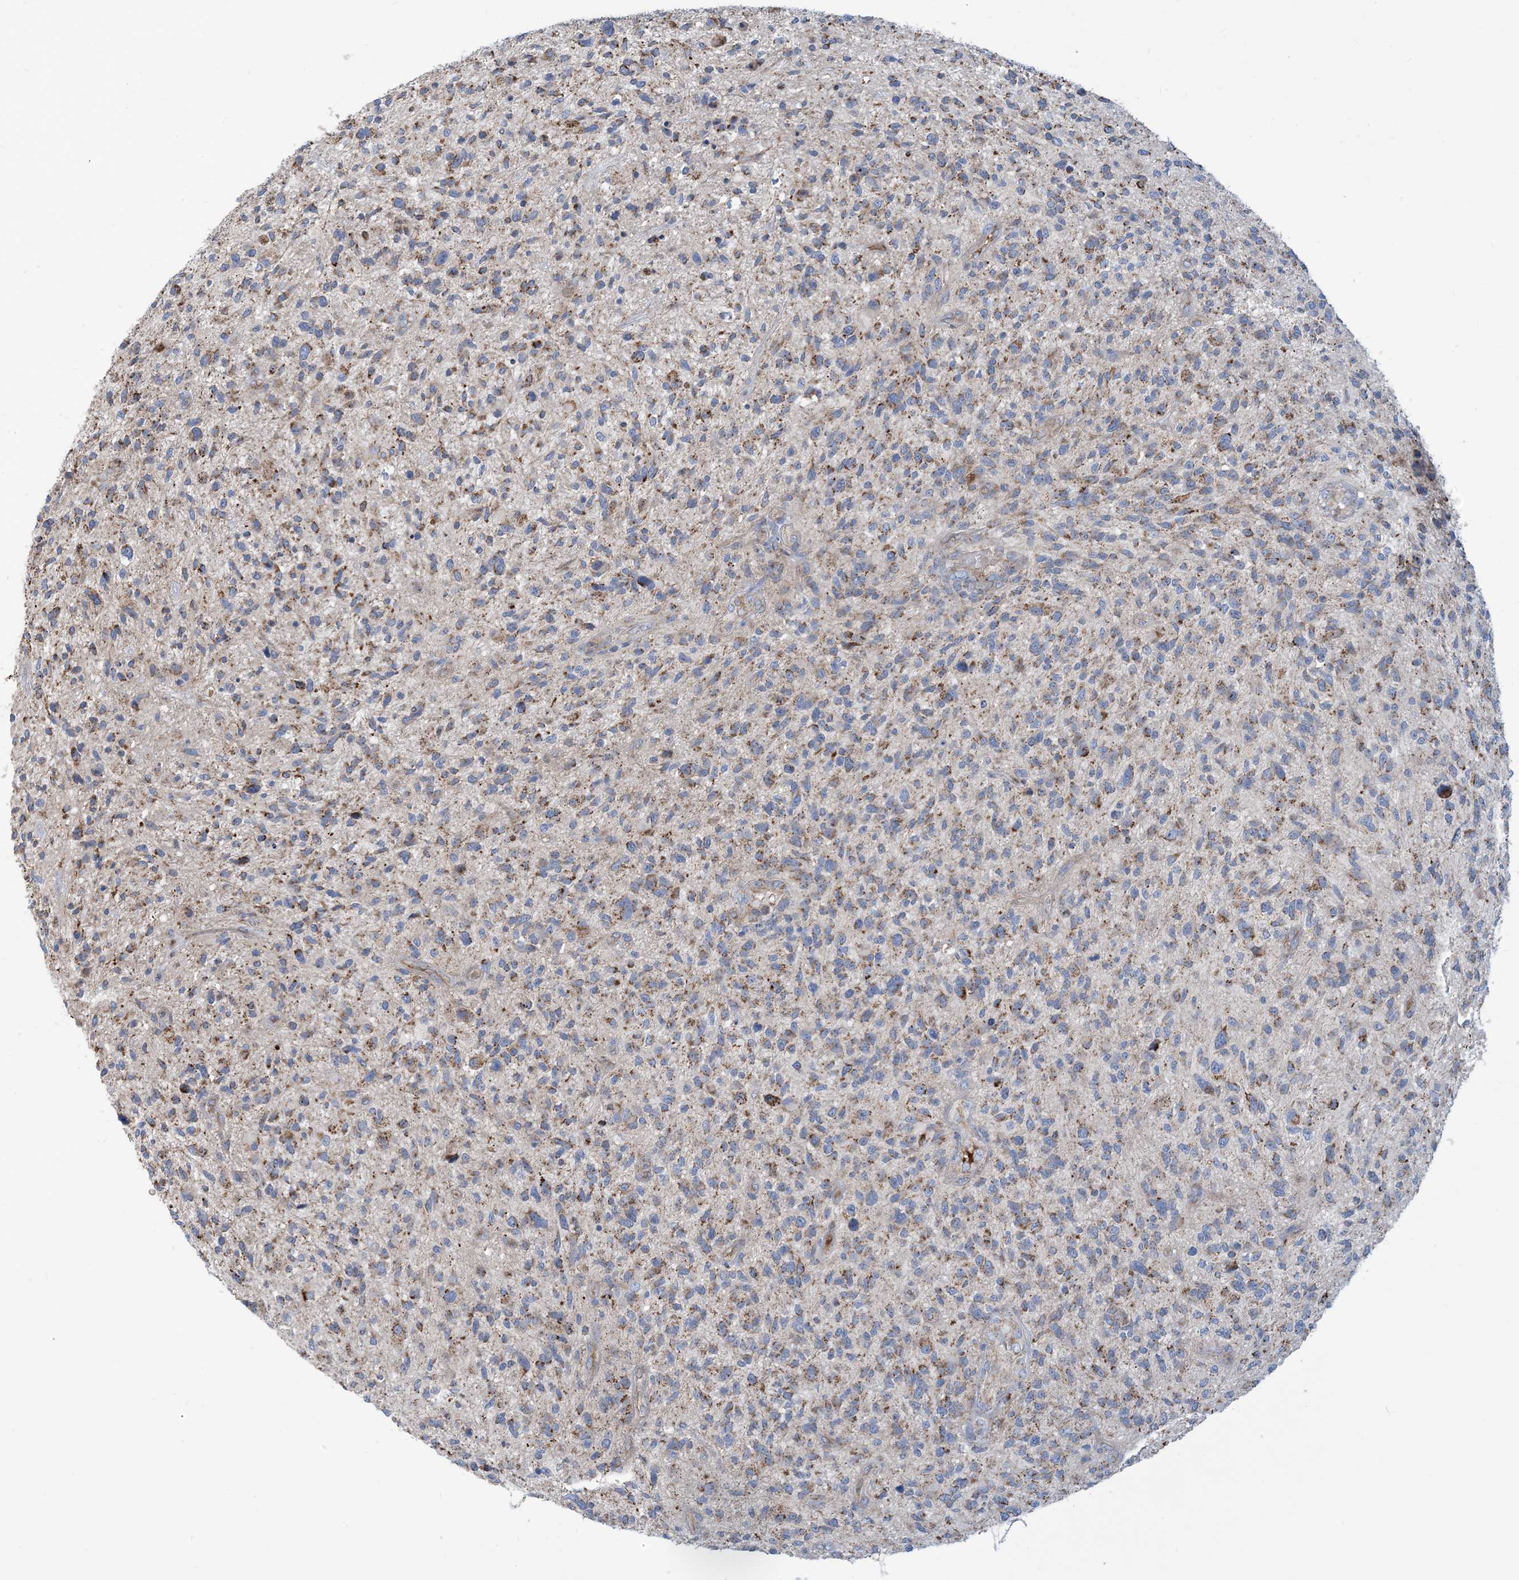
{"staining": {"intensity": "moderate", "quantity": ">75%", "location": "cytoplasmic/membranous"}, "tissue": "glioma", "cell_type": "Tumor cells", "image_type": "cancer", "snomed": [{"axis": "morphology", "description": "Glioma, malignant, High grade"}, {"axis": "topography", "description": "Brain"}], "caption": "Protein analysis of high-grade glioma (malignant) tissue demonstrates moderate cytoplasmic/membranous positivity in about >75% of tumor cells. (DAB IHC, brown staining for protein, blue staining for nuclei).", "gene": "PHOSPHO2", "patient": {"sex": "male", "age": 47}}